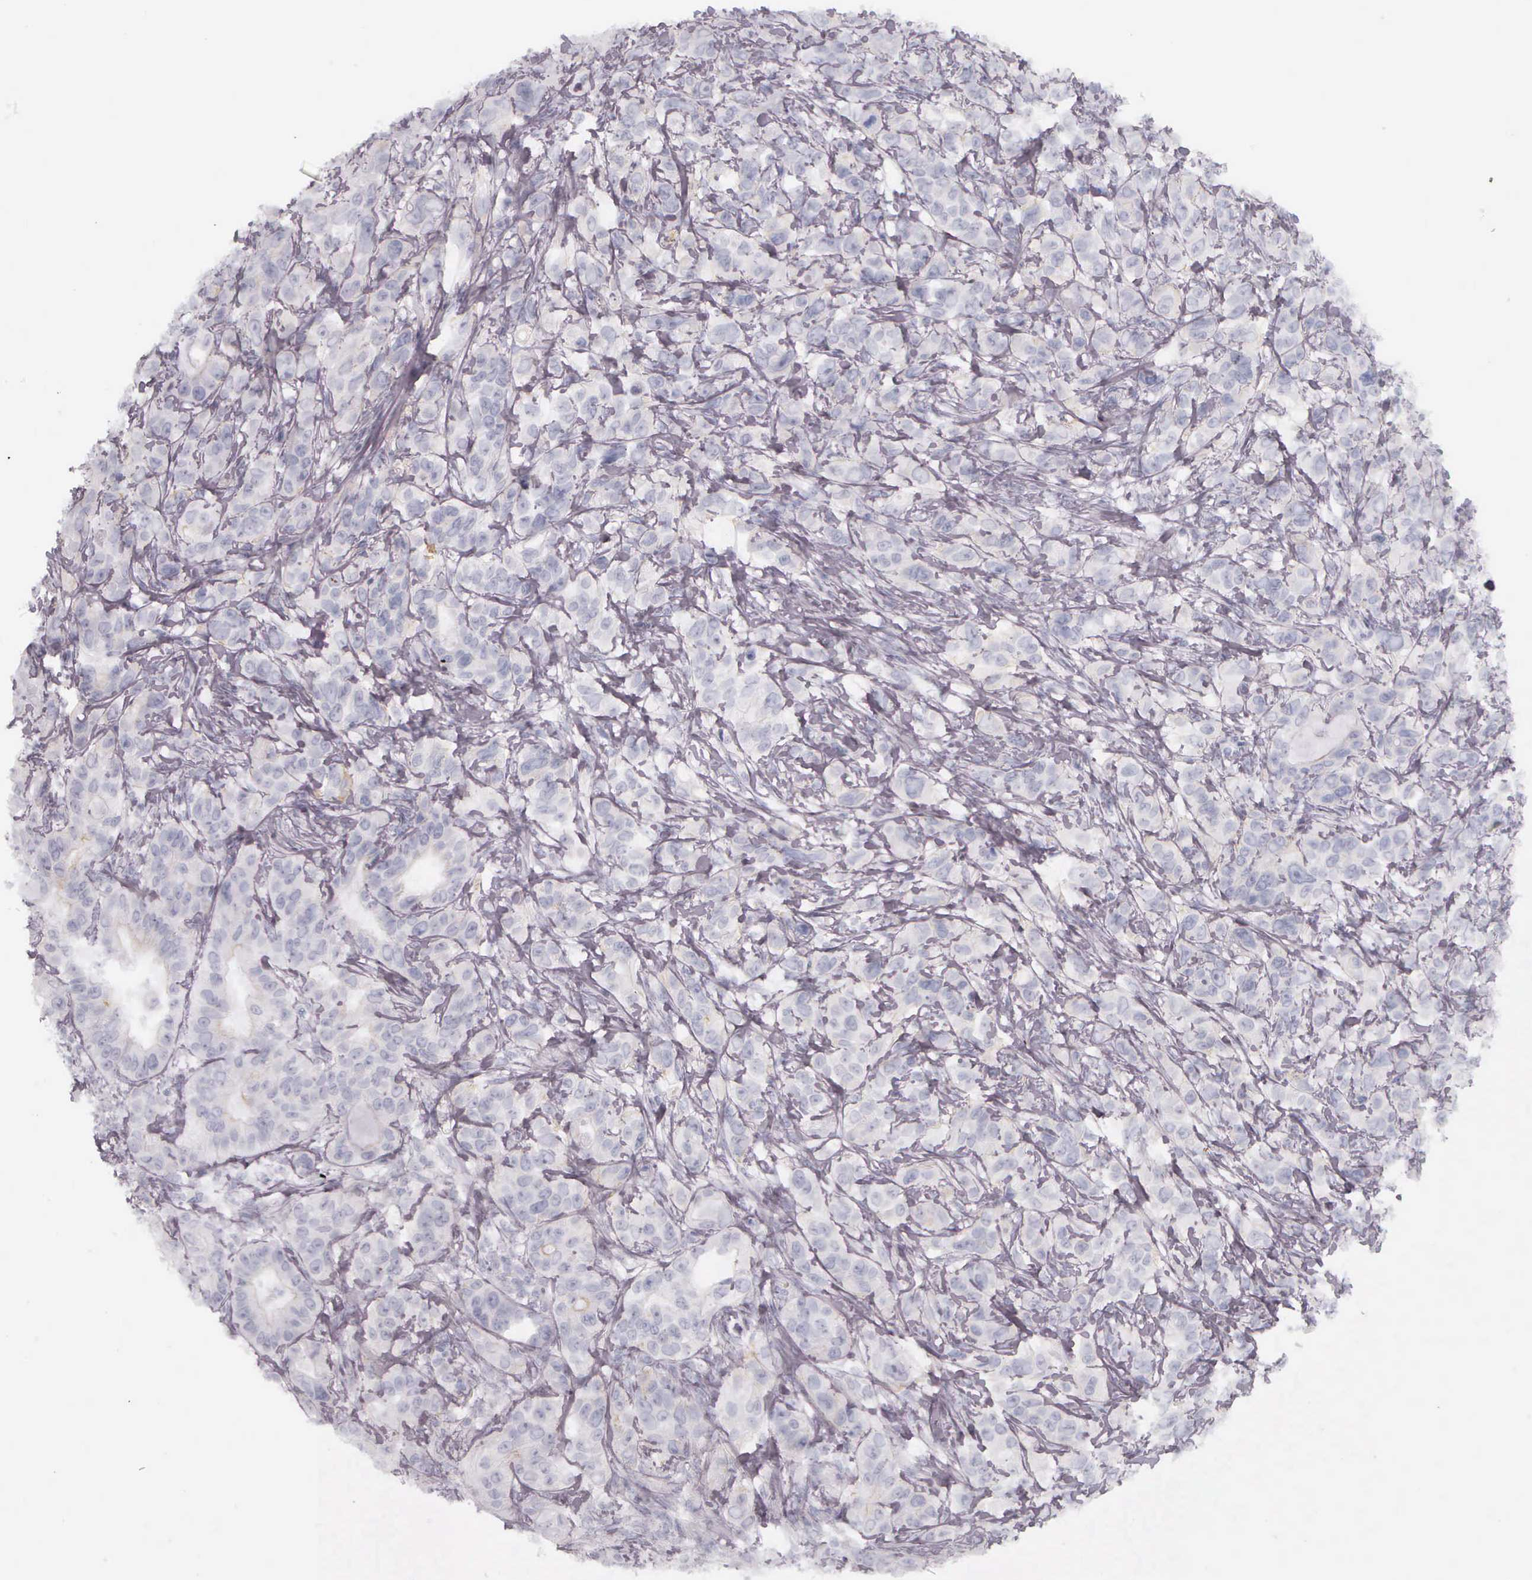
{"staining": {"intensity": "negative", "quantity": "none", "location": "none"}, "tissue": "stomach cancer", "cell_type": "Tumor cells", "image_type": "cancer", "snomed": [{"axis": "morphology", "description": "Adenocarcinoma, NOS"}, {"axis": "topography", "description": "Stomach, upper"}], "caption": "The histopathology image displays no staining of tumor cells in stomach adenocarcinoma.", "gene": "KRT14", "patient": {"sex": "male", "age": 47}}